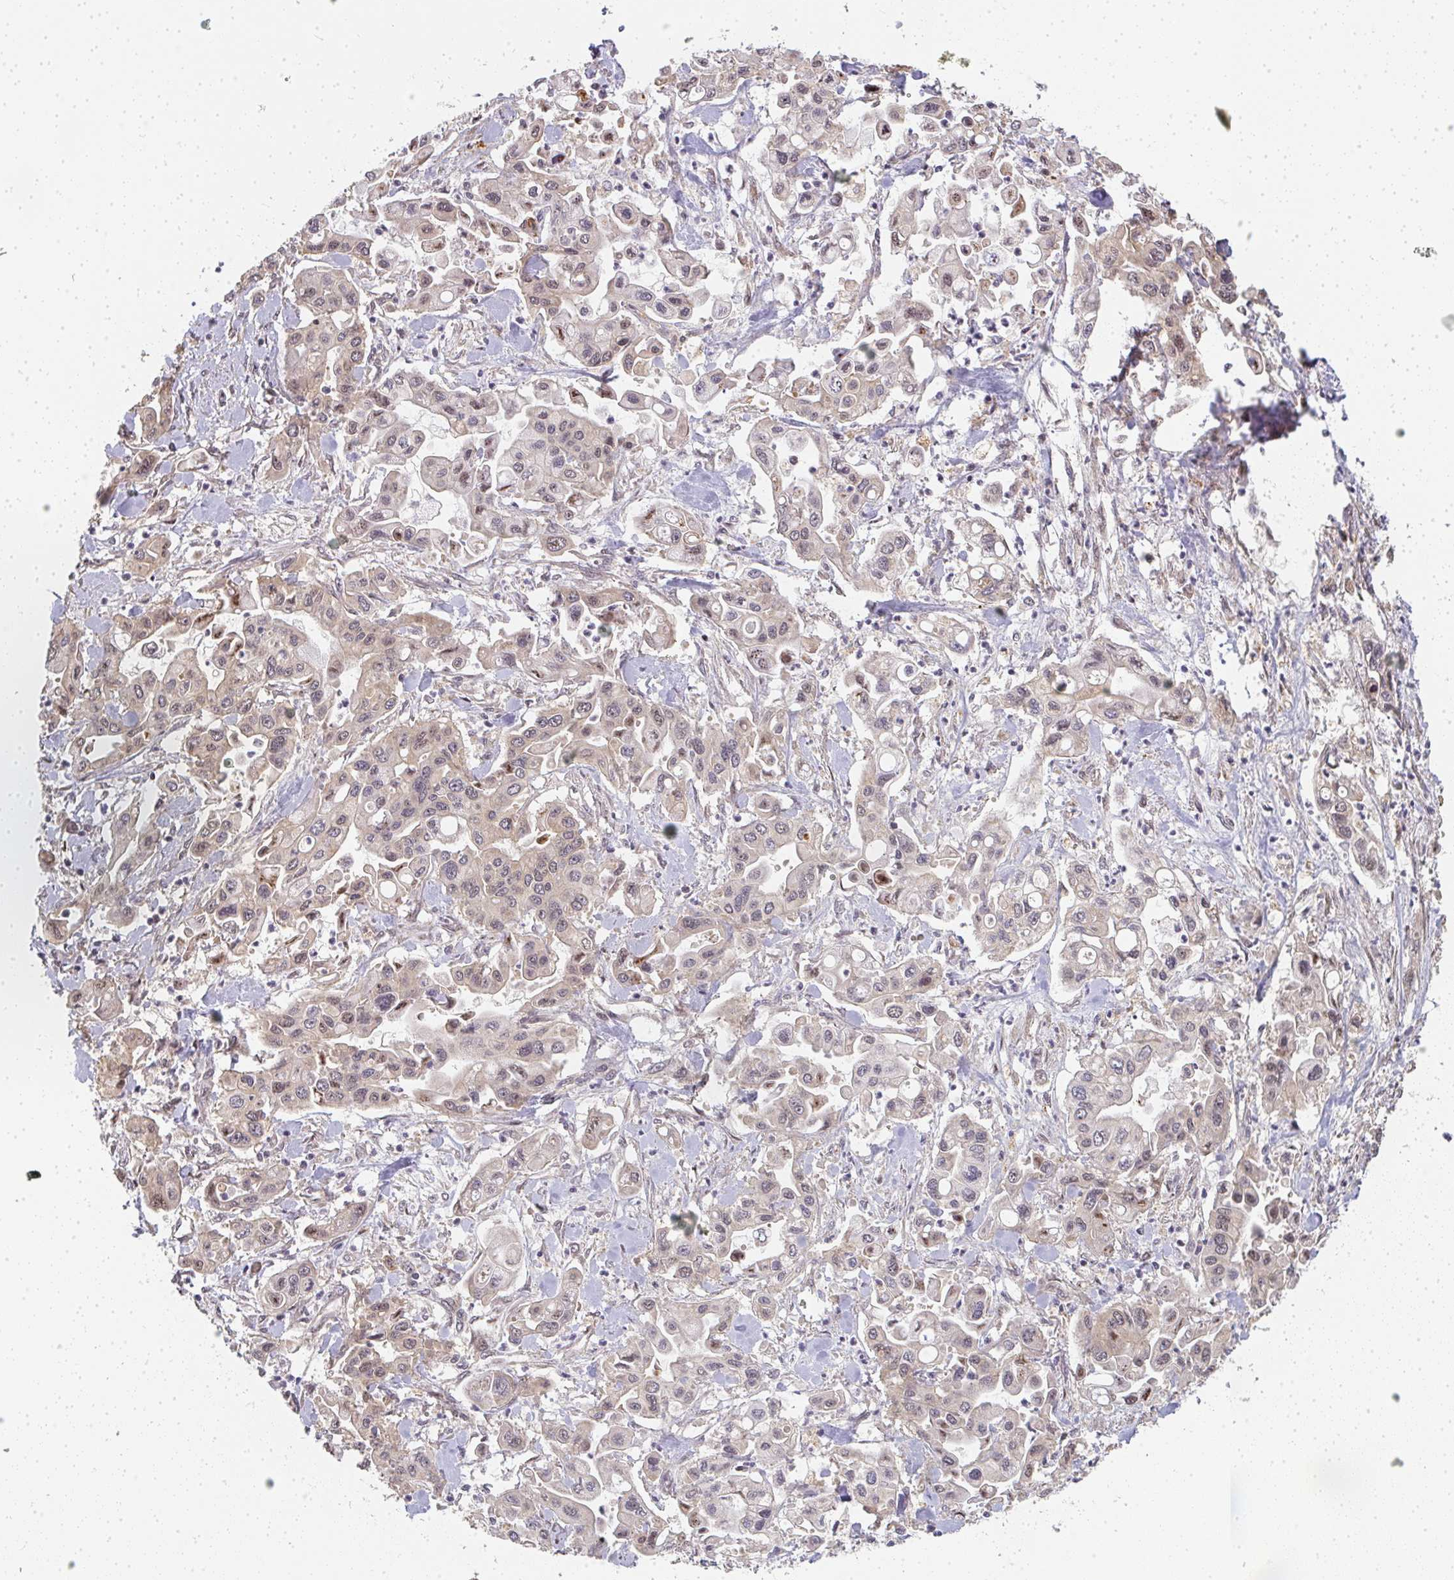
{"staining": {"intensity": "weak", "quantity": "25%-75%", "location": "cytoplasmic/membranous,nuclear"}, "tissue": "pancreatic cancer", "cell_type": "Tumor cells", "image_type": "cancer", "snomed": [{"axis": "morphology", "description": "Adenocarcinoma, NOS"}, {"axis": "topography", "description": "Pancreas"}], "caption": "Immunohistochemical staining of pancreatic cancer reveals low levels of weak cytoplasmic/membranous and nuclear protein expression in approximately 25%-75% of tumor cells.", "gene": "SLC35B3", "patient": {"sex": "male", "age": 62}}